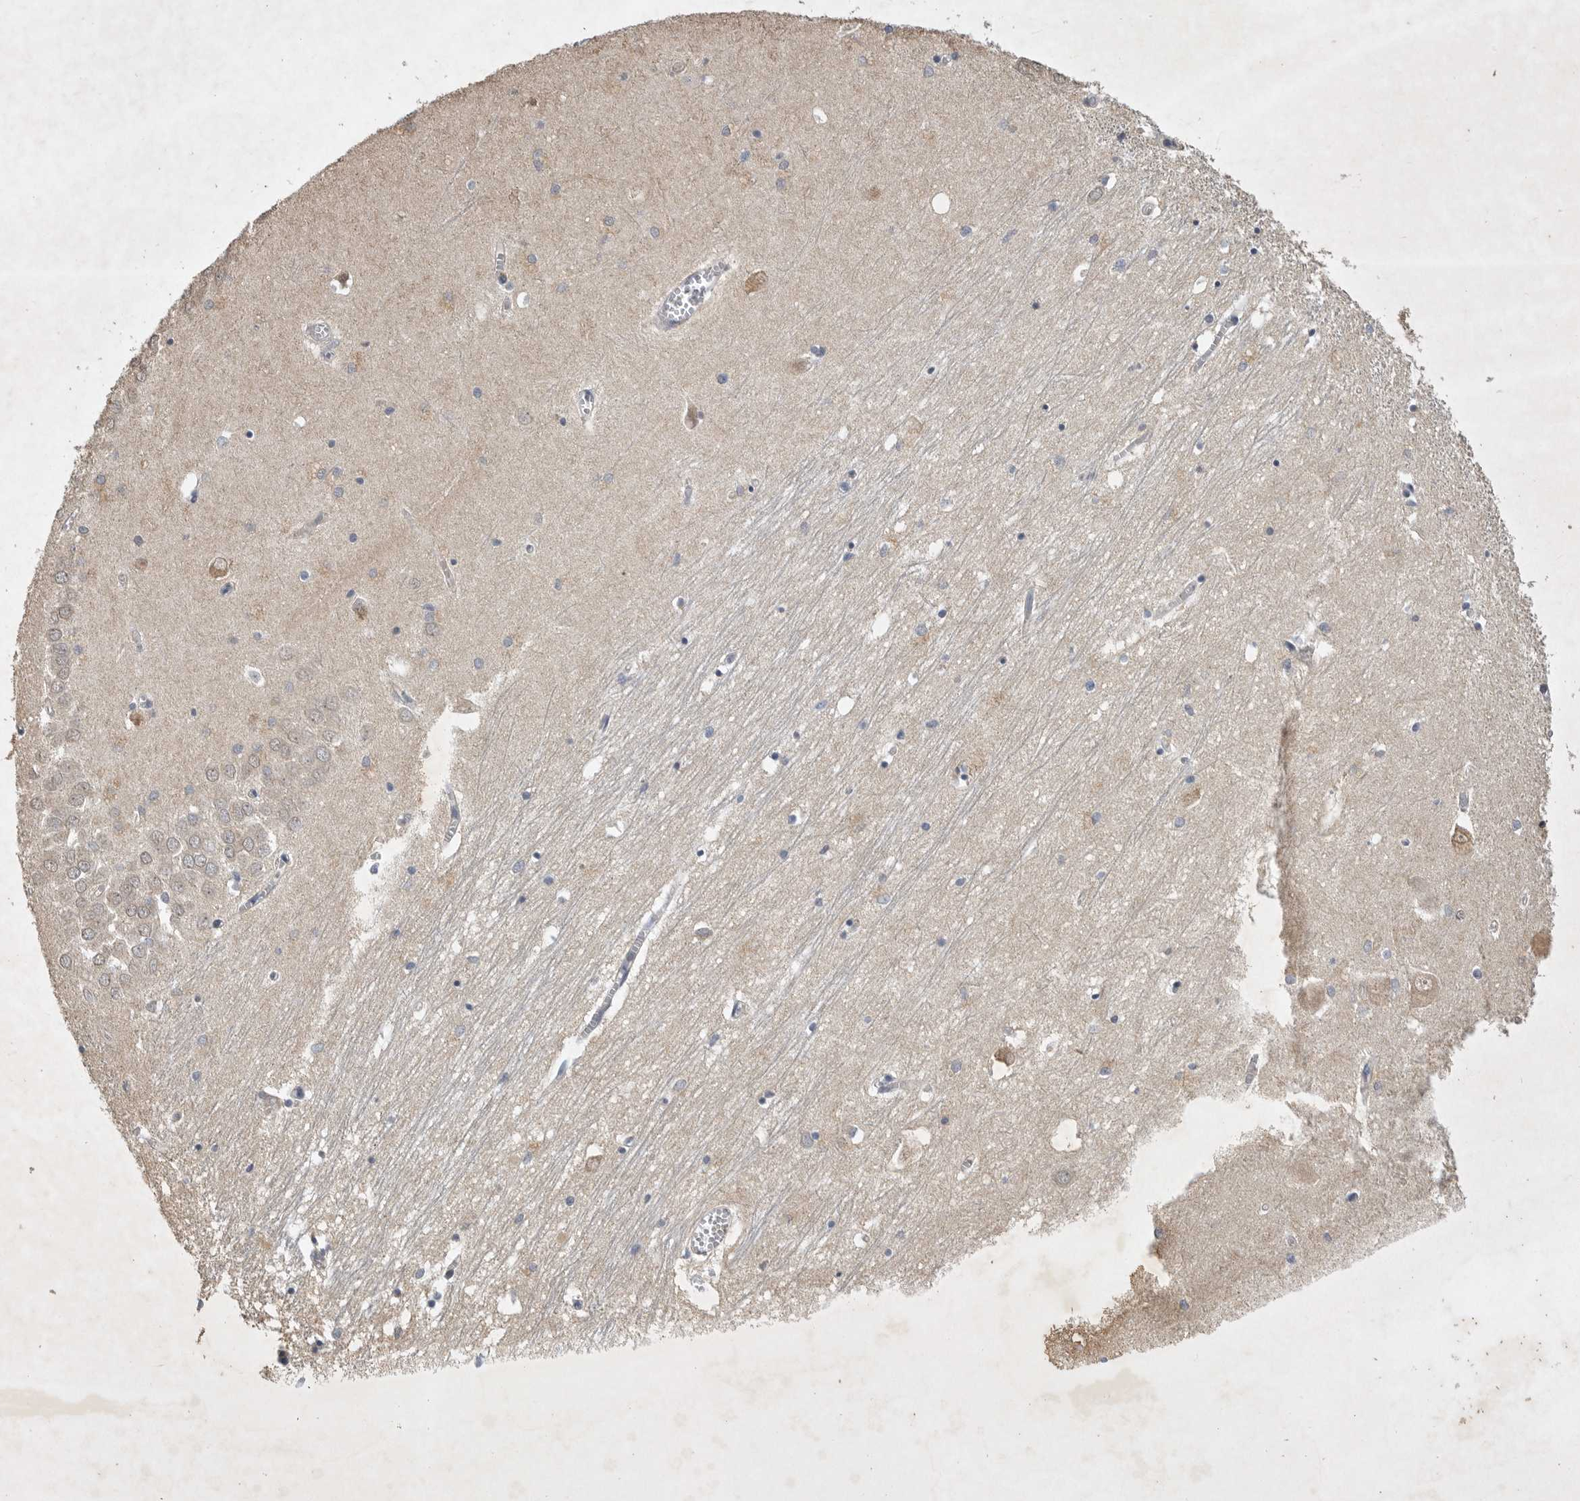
{"staining": {"intensity": "weak", "quantity": "25%-75%", "location": "cytoplasmic/membranous"}, "tissue": "hippocampus", "cell_type": "Glial cells", "image_type": "normal", "snomed": [{"axis": "morphology", "description": "Normal tissue, NOS"}, {"axis": "topography", "description": "Hippocampus"}], "caption": "A brown stain labels weak cytoplasmic/membranous positivity of a protein in glial cells of benign hippocampus. (DAB (3,3'-diaminobenzidine) IHC with brightfield microscopy, high magnification).", "gene": "EDEM3", "patient": {"sex": "male", "age": 70}}